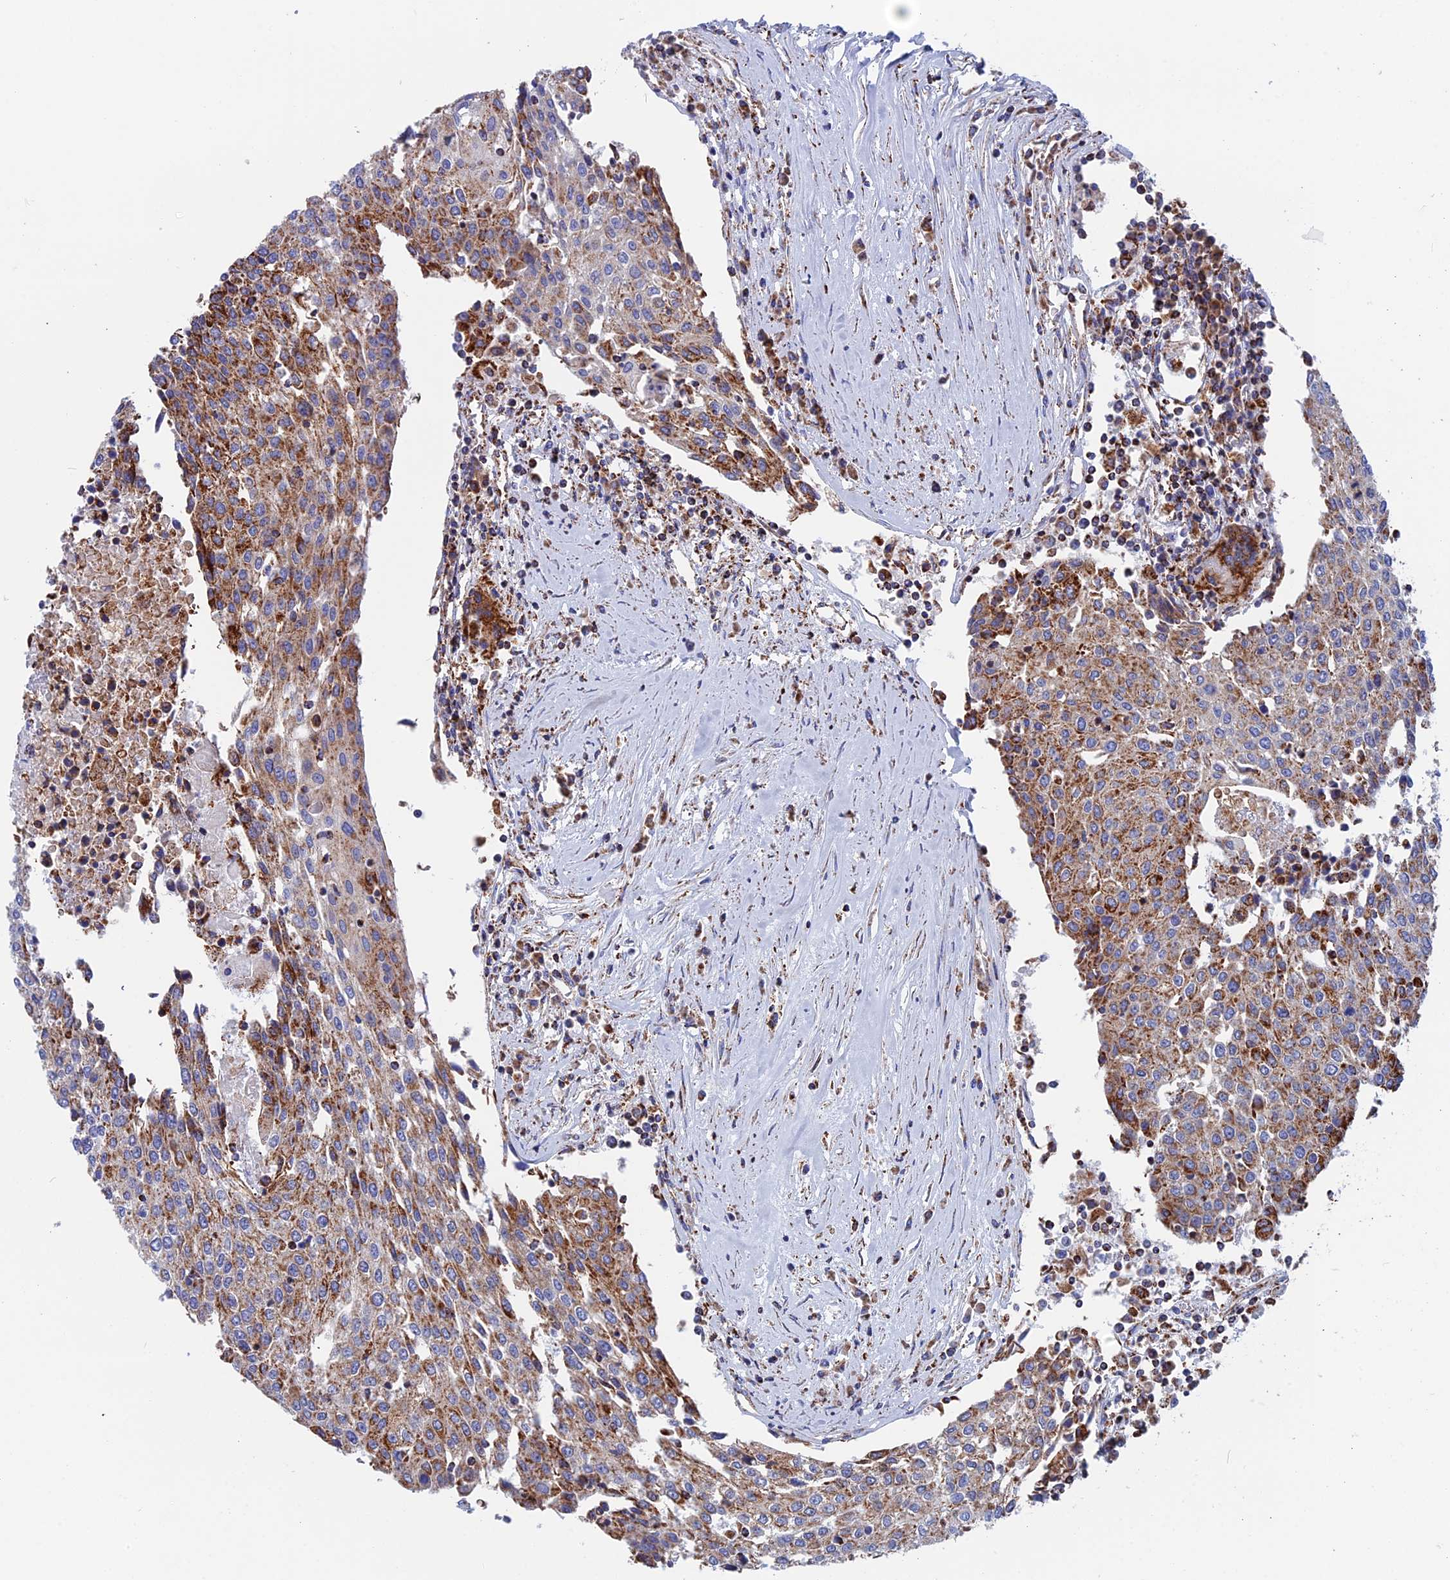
{"staining": {"intensity": "strong", "quantity": "25%-75%", "location": "cytoplasmic/membranous"}, "tissue": "urothelial cancer", "cell_type": "Tumor cells", "image_type": "cancer", "snomed": [{"axis": "morphology", "description": "Urothelial carcinoma, High grade"}, {"axis": "topography", "description": "Urinary bladder"}], "caption": "A brown stain labels strong cytoplasmic/membranous staining of a protein in human urothelial carcinoma (high-grade) tumor cells. (DAB (3,3'-diaminobenzidine) IHC, brown staining for protein, blue staining for nuclei).", "gene": "WDR83", "patient": {"sex": "female", "age": 85}}